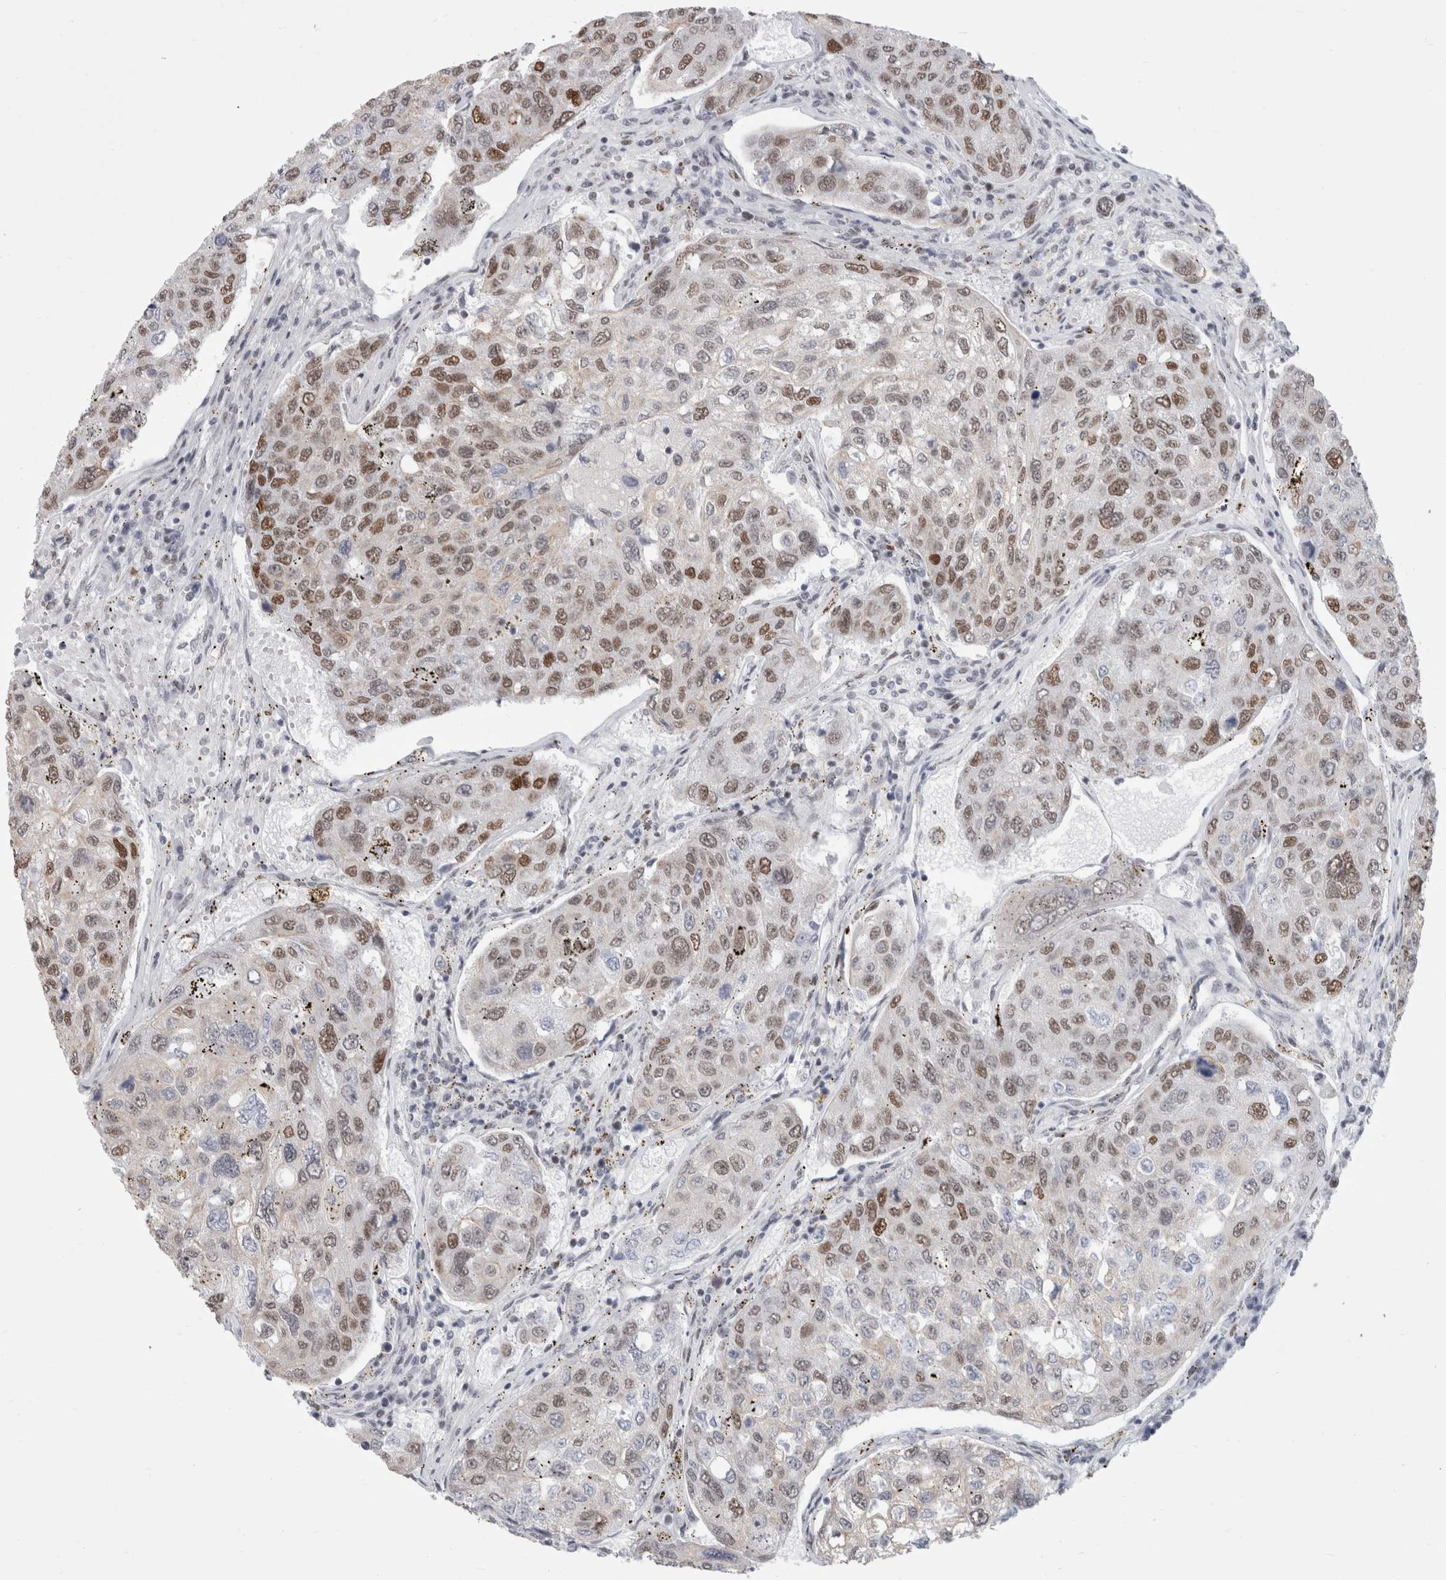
{"staining": {"intensity": "moderate", "quantity": ">75%", "location": "nuclear"}, "tissue": "urothelial cancer", "cell_type": "Tumor cells", "image_type": "cancer", "snomed": [{"axis": "morphology", "description": "Urothelial carcinoma, High grade"}, {"axis": "topography", "description": "Lymph node"}, {"axis": "topography", "description": "Urinary bladder"}], "caption": "Tumor cells reveal medium levels of moderate nuclear staining in approximately >75% of cells in human urothelial cancer.", "gene": "SMARCC1", "patient": {"sex": "male", "age": 51}}